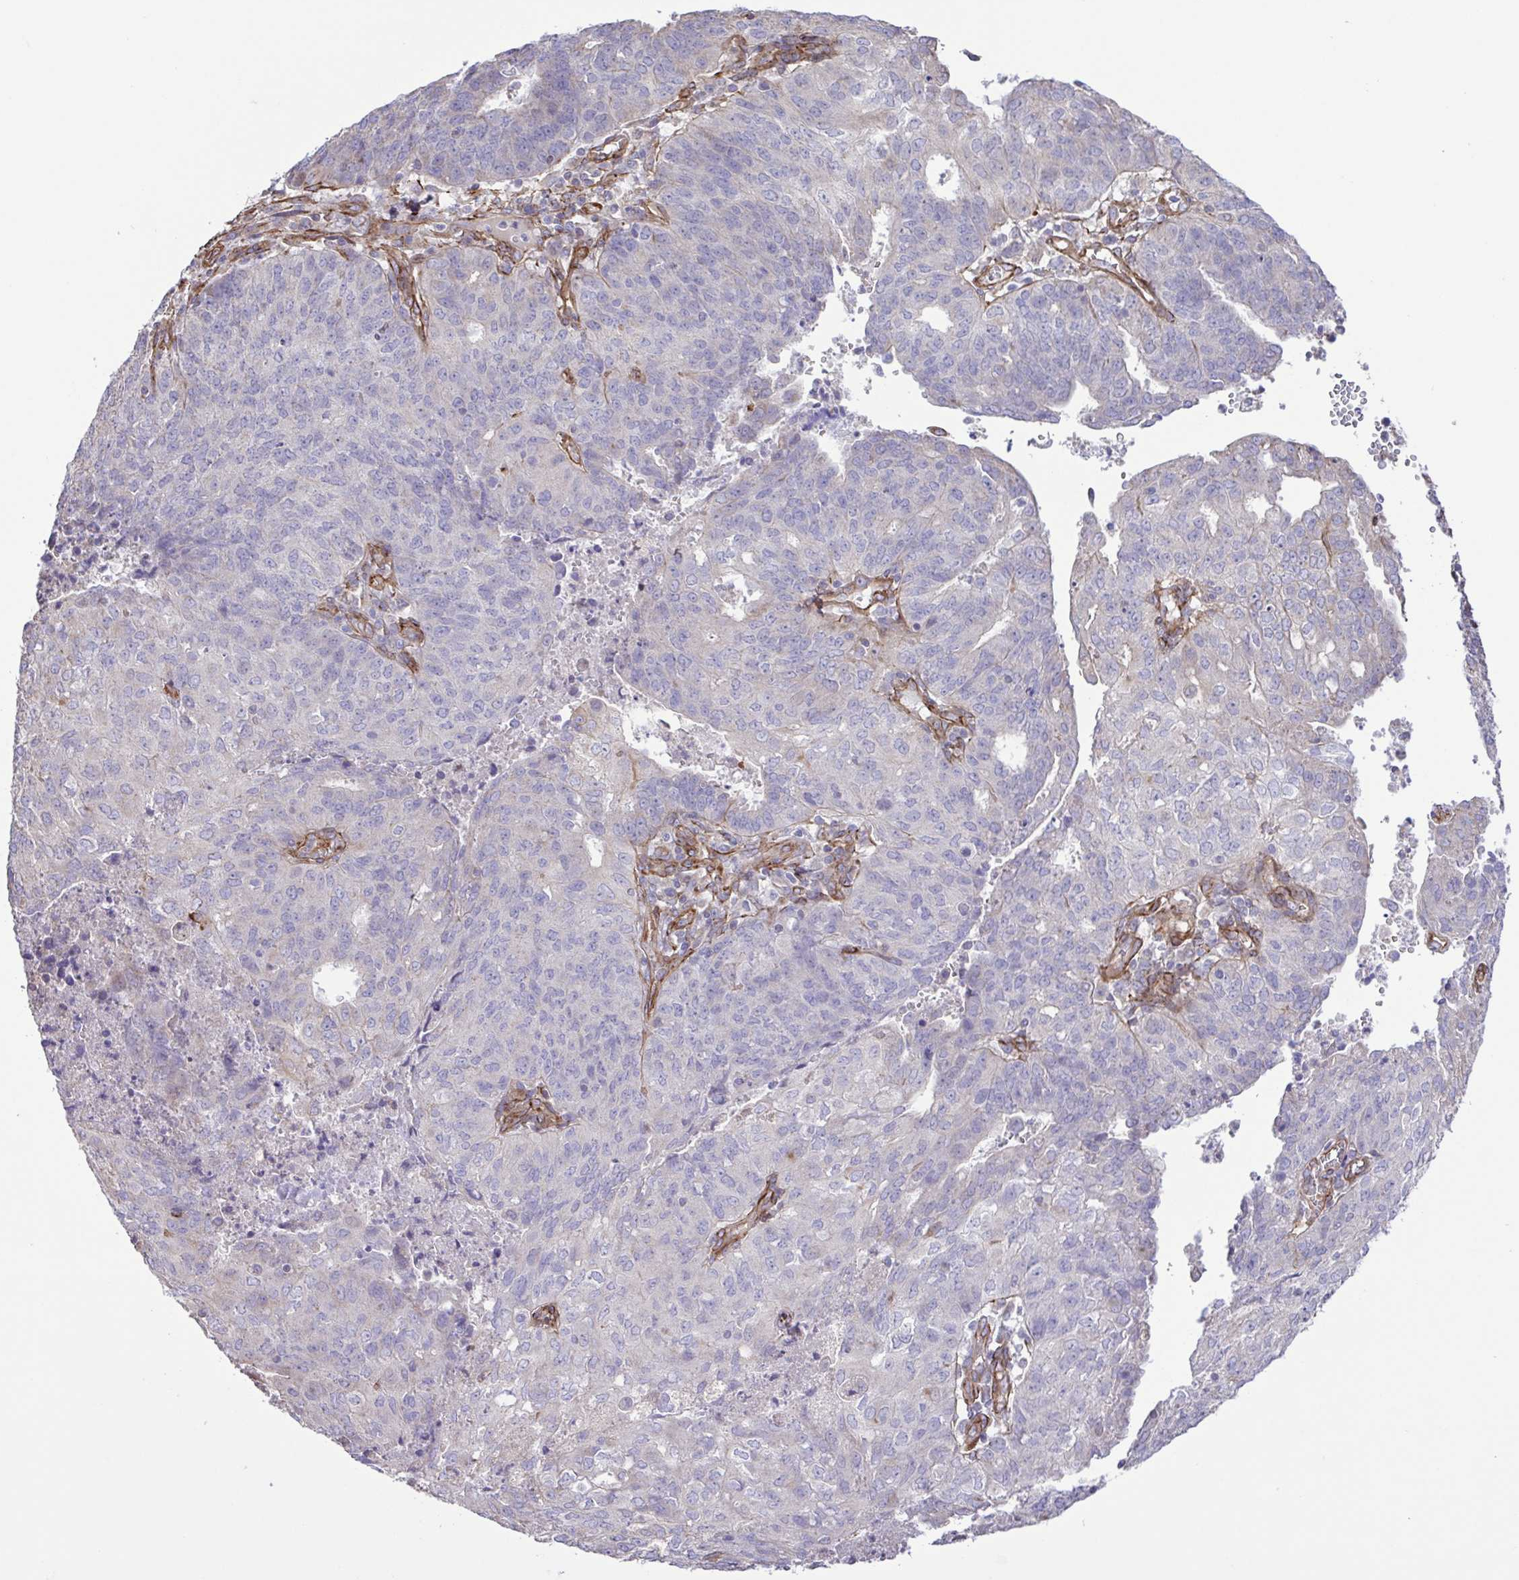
{"staining": {"intensity": "negative", "quantity": "none", "location": "none"}, "tissue": "endometrial cancer", "cell_type": "Tumor cells", "image_type": "cancer", "snomed": [{"axis": "morphology", "description": "Adenocarcinoma, NOS"}, {"axis": "topography", "description": "Endometrium"}], "caption": "A micrograph of human endometrial cancer is negative for staining in tumor cells.", "gene": "FLT1", "patient": {"sex": "female", "age": 82}}